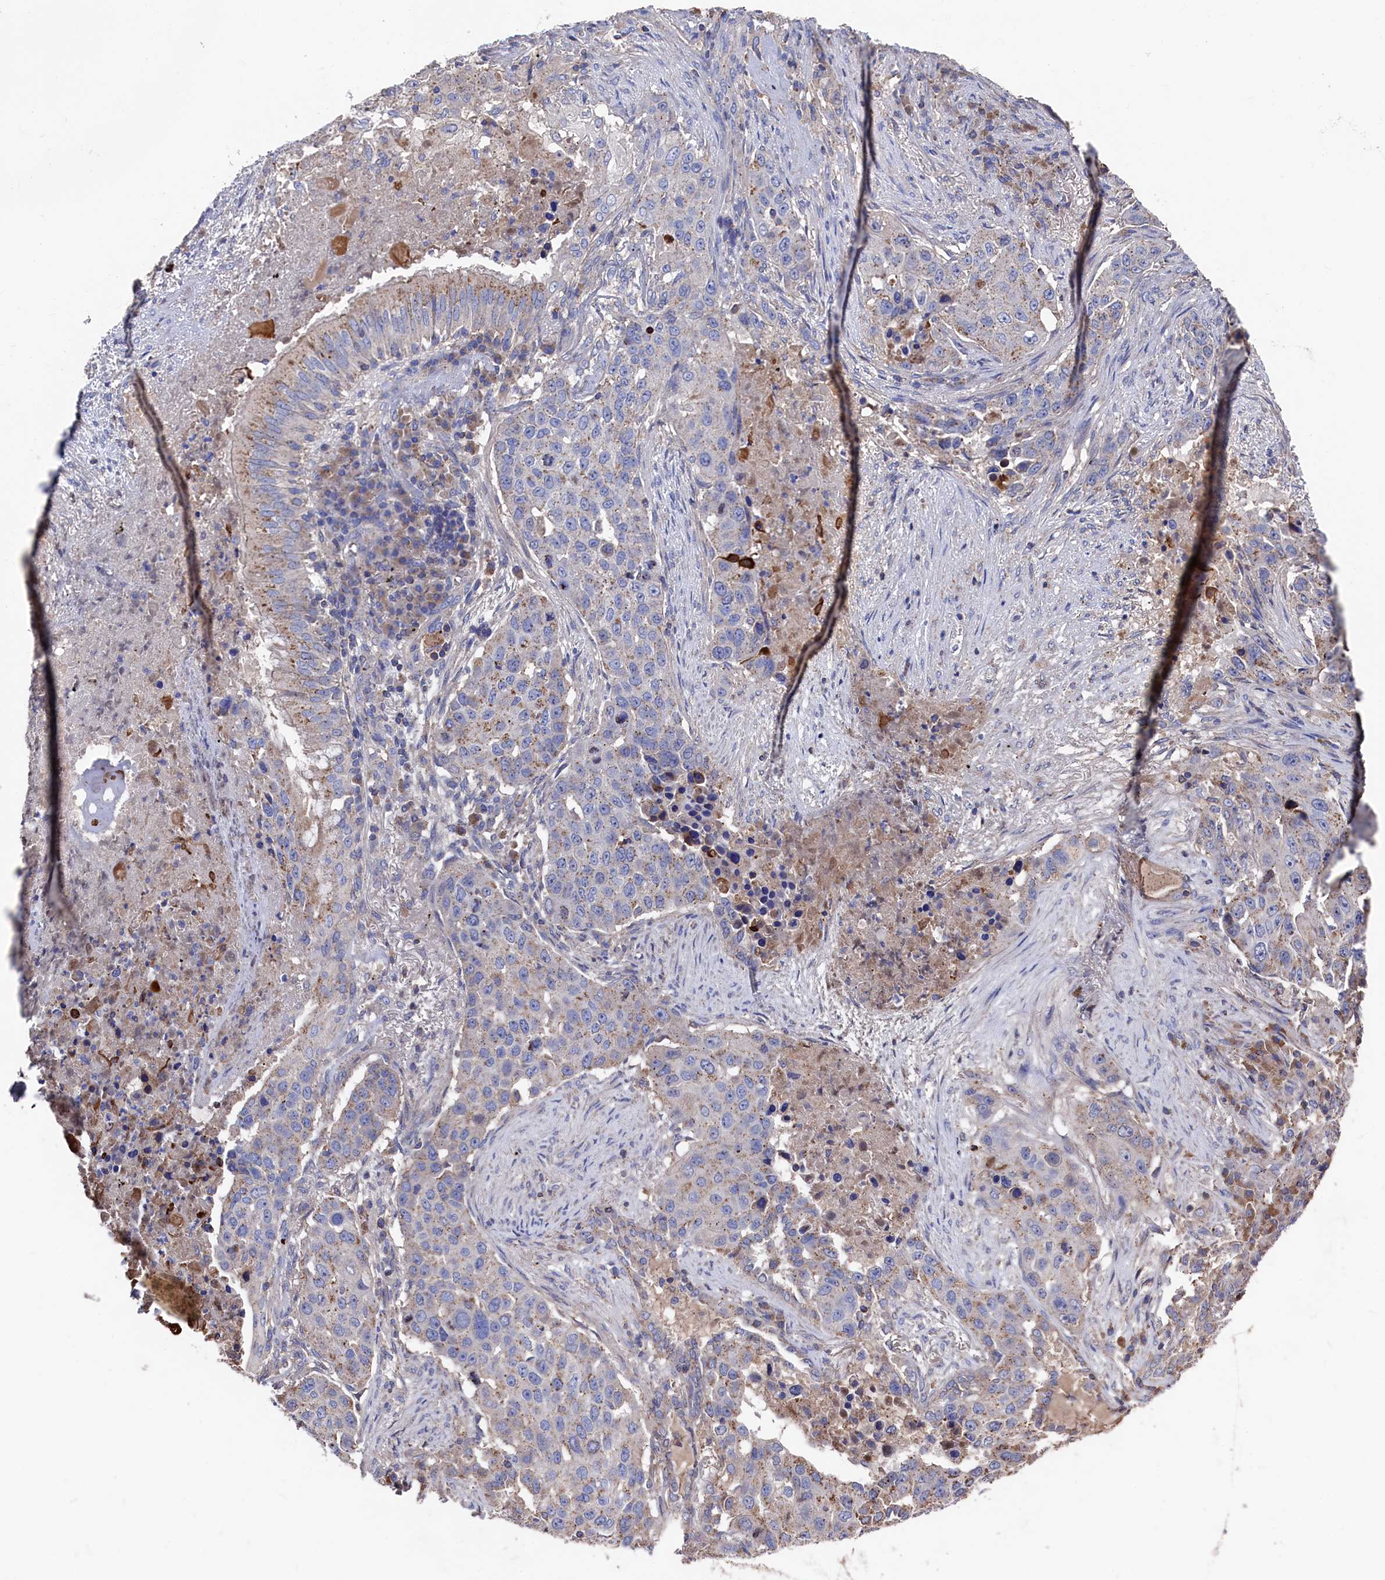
{"staining": {"intensity": "weak", "quantity": "25%-75%", "location": "cytoplasmic/membranous"}, "tissue": "lung cancer", "cell_type": "Tumor cells", "image_type": "cancer", "snomed": [{"axis": "morphology", "description": "Squamous cell carcinoma, NOS"}, {"axis": "topography", "description": "Lung"}], "caption": "About 25%-75% of tumor cells in human lung squamous cell carcinoma show weak cytoplasmic/membranous protein positivity as visualized by brown immunohistochemical staining.", "gene": "TK2", "patient": {"sex": "female", "age": 63}}